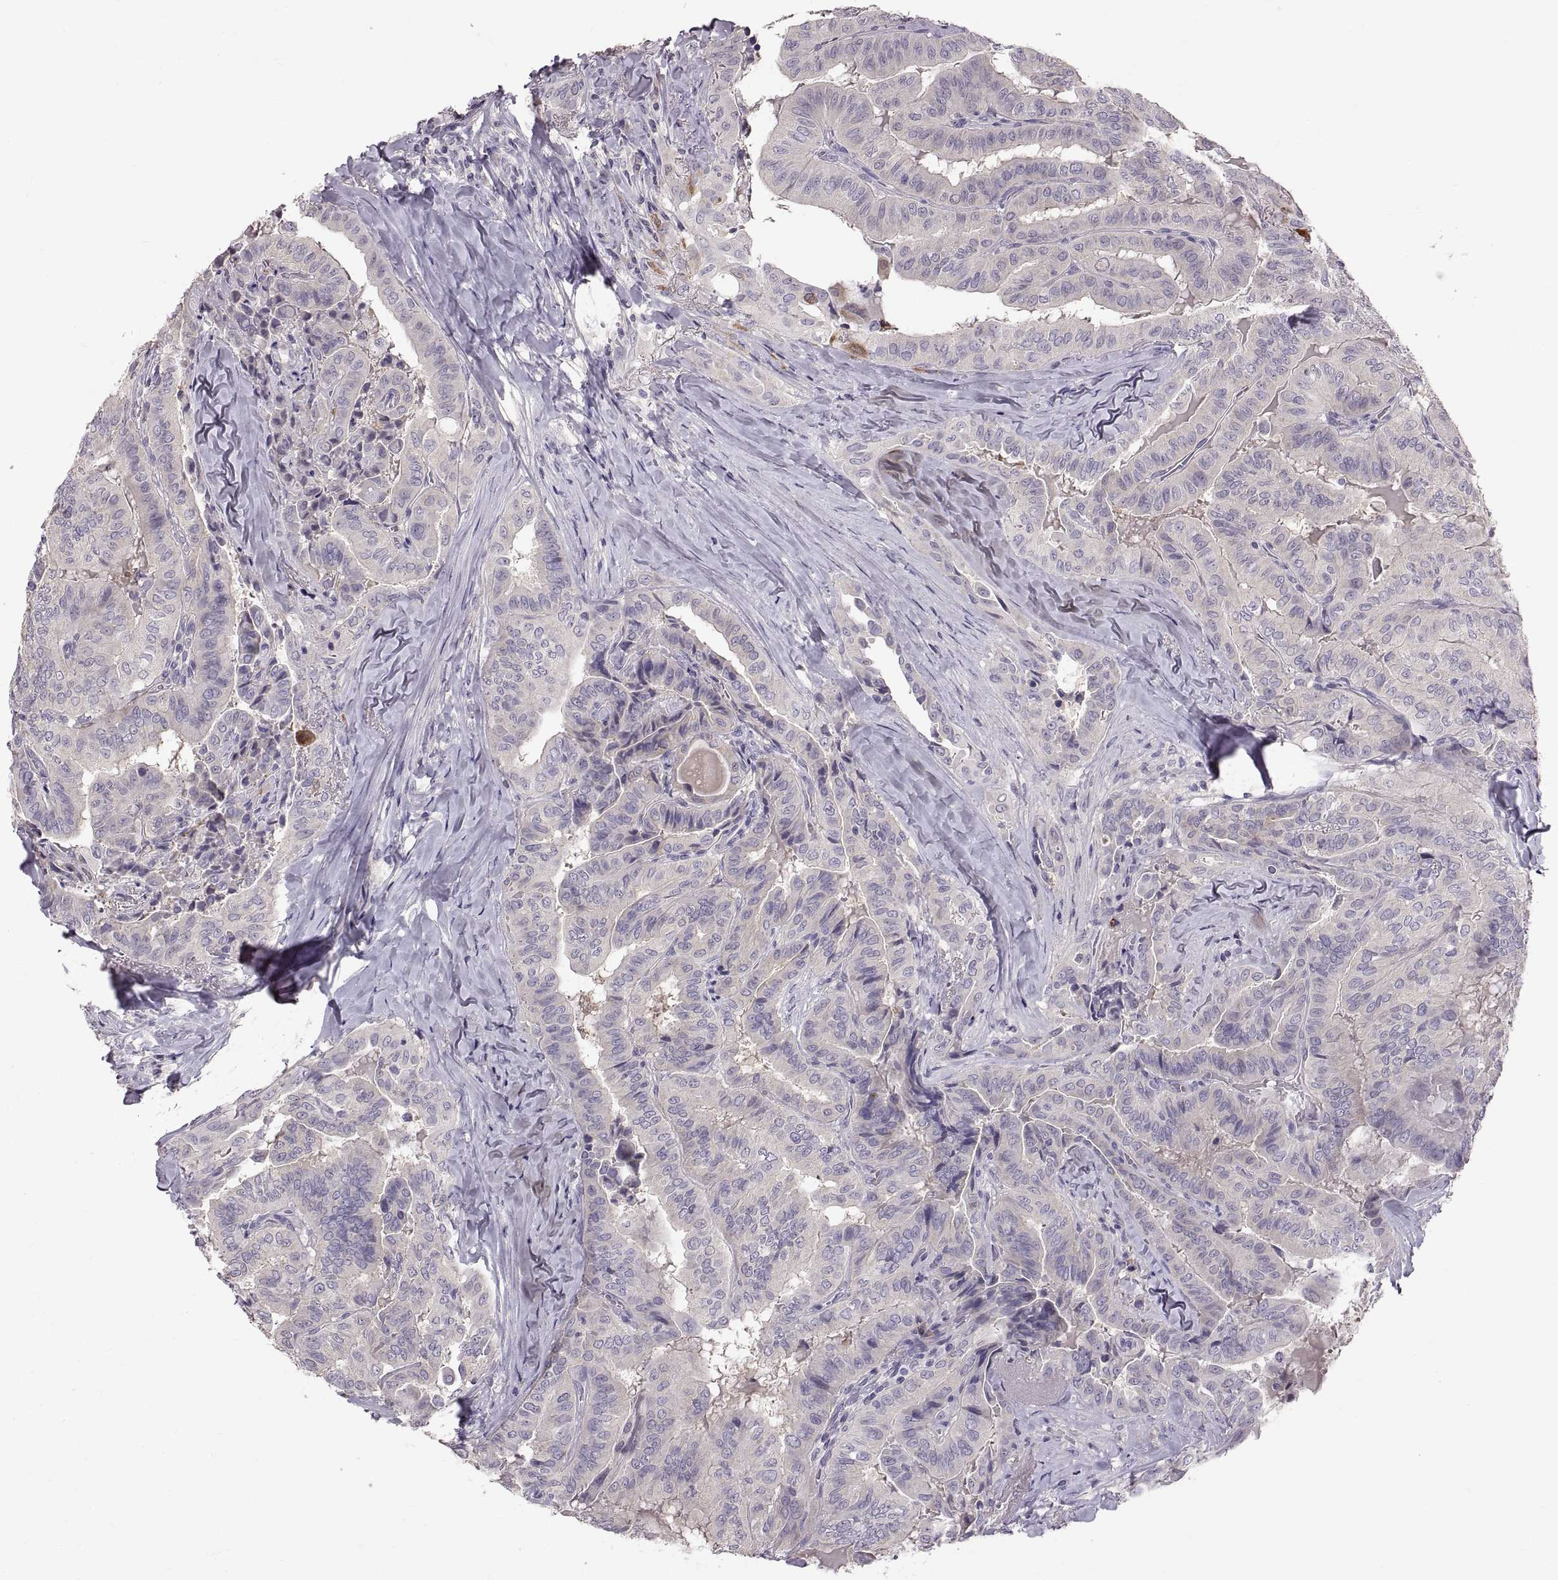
{"staining": {"intensity": "negative", "quantity": "none", "location": "none"}, "tissue": "thyroid cancer", "cell_type": "Tumor cells", "image_type": "cancer", "snomed": [{"axis": "morphology", "description": "Papillary adenocarcinoma, NOS"}, {"axis": "topography", "description": "Thyroid gland"}], "caption": "Immunohistochemistry (IHC) histopathology image of human thyroid cancer stained for a protein (brown), which displays no positivity in tumor cells.", "gene": "WFDC8", "patient": {"sex": "female", "age": 68}}